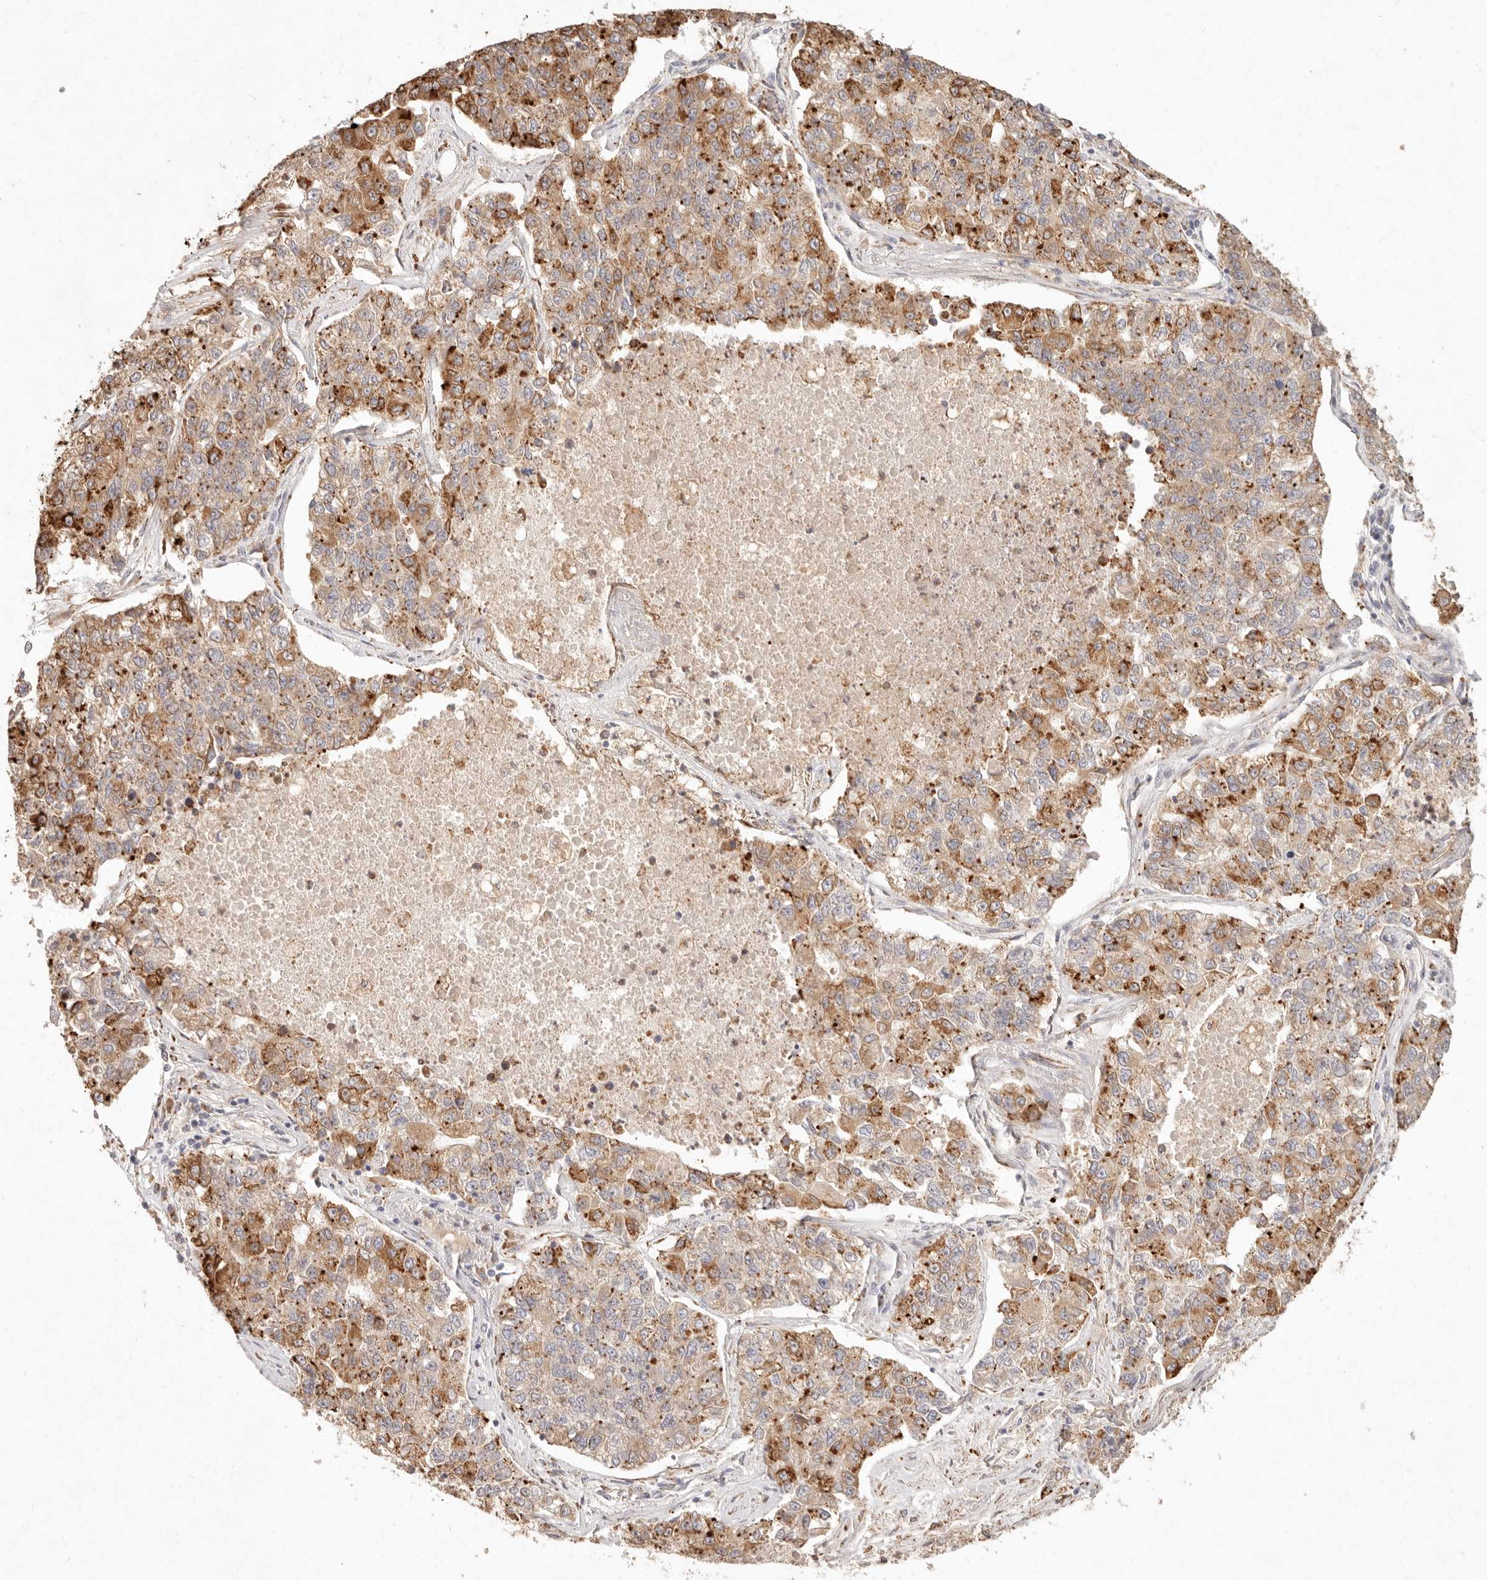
{"staining": {"intensity": "moderate", "quantity": "25%-75%", "location": "cytoplasmic/membranous"}, "tissue": "lung cancer", "cell_type": "Tumor cells", "image_type": "cancer", "snomed": [{"axis": "morphology", "description": "Adenocarcinoma, NOS"}, {"axis": "topography", "description": "Lung"}], "caption": "Brown immunohistochemical staining in human lung adenocarcinoma exhibits moderate cytoplasmic/membranous staining in approximately 25%-75% of tumor cells.", "gene": "C1orf127", "patient": {"sex": "male", "age": 49}}